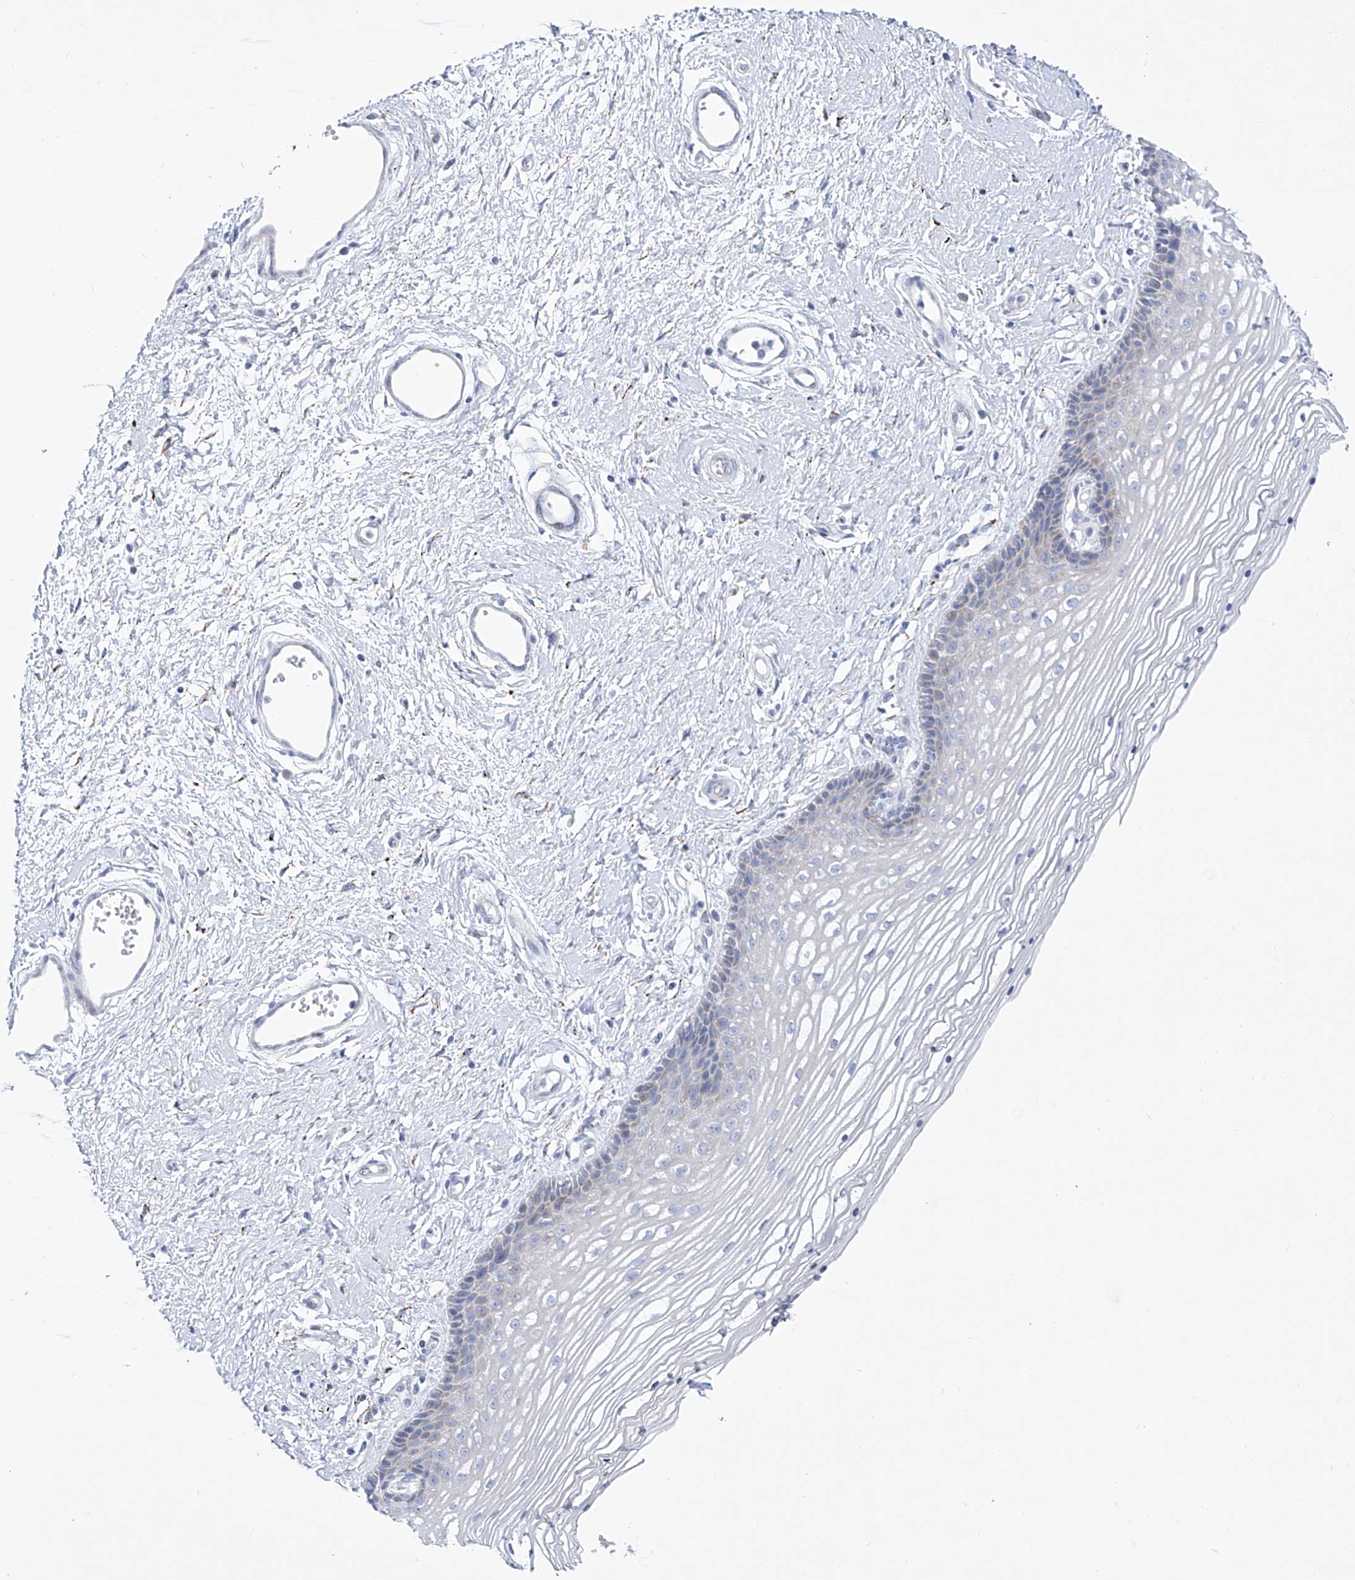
{"staining": {"intensity": "negative", "quantity": "none", "location": "none"}, "tissue": "vagina", "cell_type": "Squamous epithelial cells", "image_type": "normal", "snomed": [{"axis": "morphology", "description": "Normal tissue, NOS"}, {"axis": "topography", "description": "Vagina"}], "caption": "The image reveals no staining of squamous epithelial cells in normal vagina. (Immunohistochemistry (ihc), brightfield microscopy, high magnification).", "gene": "C1orf87", "patient": {"sex": "female", "age": 46}}